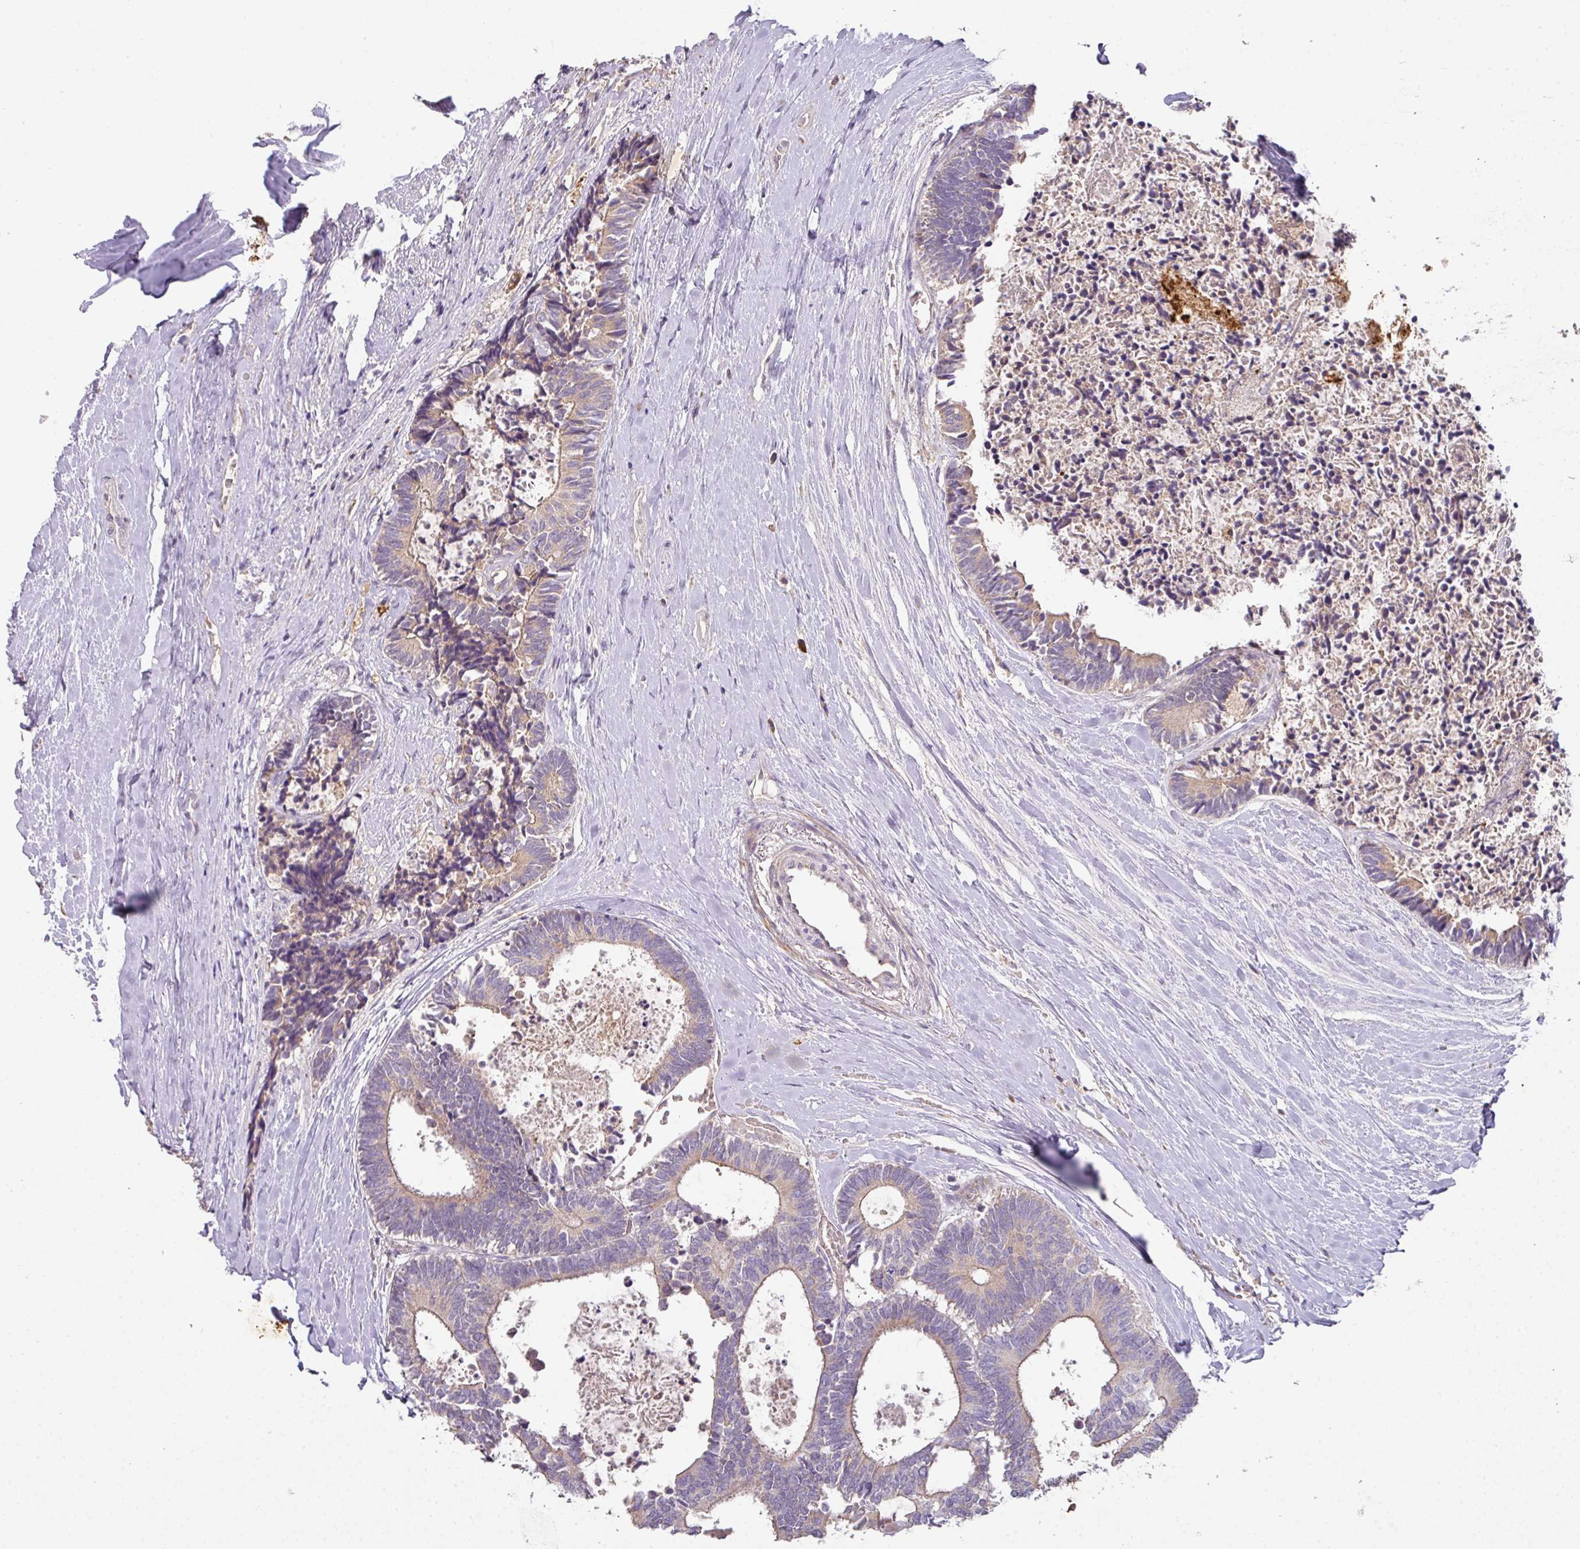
{"staining": {"intensity": "weak", "quantity": "25%-75%", "location": "cytoplasmic/membranous"}, "tissue": "colorectal cancer", "cell_type": "Tumor cells", "image_type": "cancer", "snomed": [{"axis": "morphology", "description": "Adenocarcinoma, NOS"}, {"axis": "topography", "description": "Colon"}, {"axis": "topography", "description": "Rectum"}], "caption": "Colorectal cancer (adenocarcinoma) stained for a protein (brown) exhibits weak cytoplasmic/membranous positive positivity in approximately 25%-75% of tumor cells.", "gene": "ZNF266", "patient": {"sex": "male", "age": 57}}